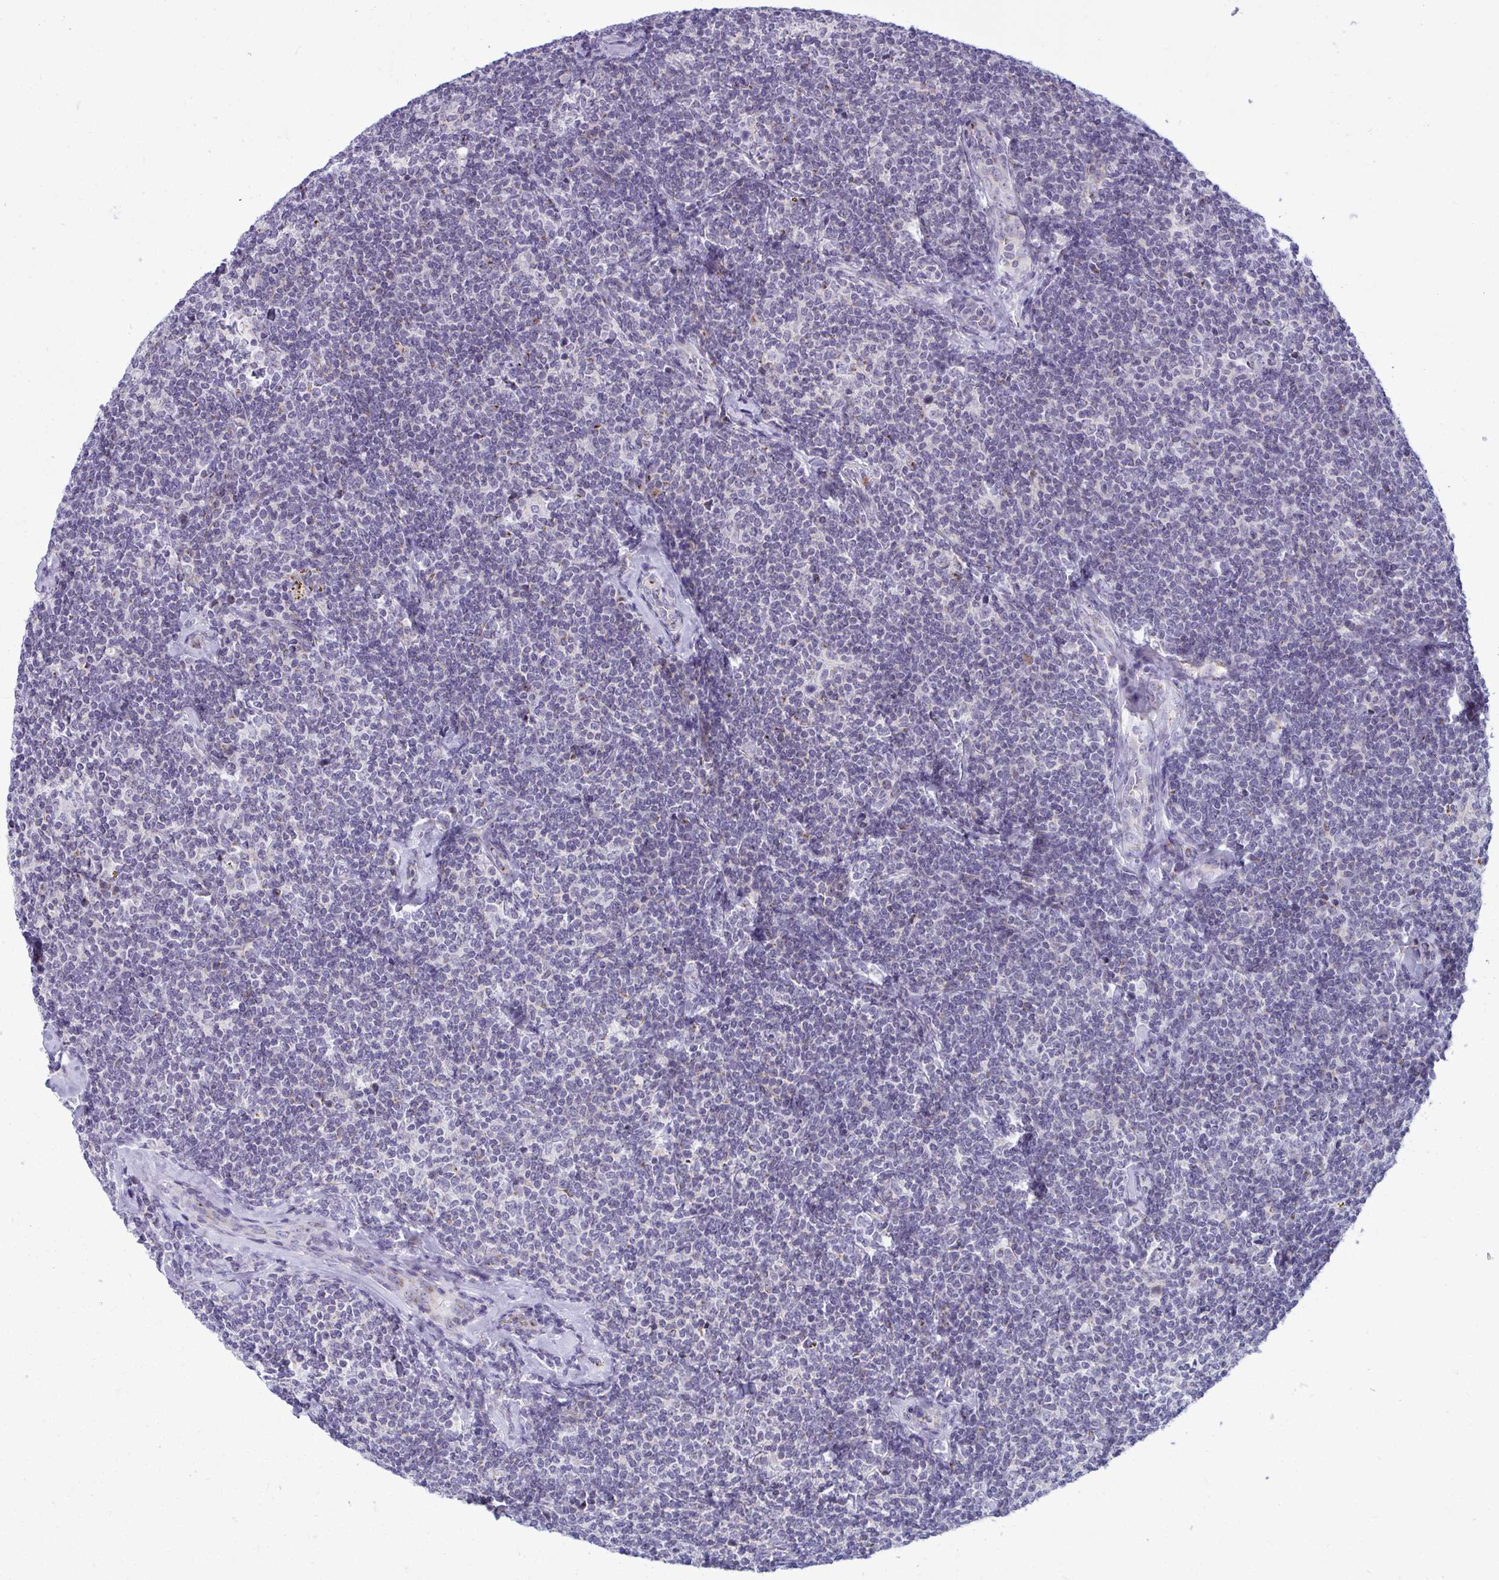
{"staining": {"intensity": "negative", "quantity": "none", "location": "none"}, "tissue": "lymphoma", "cell_type": "Tumor cells", "image_type": "cancer", "snomed": [{"axis": "morphology", "description": "Malignant lymphoma, non-Hodgkin's type, Low grade"}, {"axis": "topography", "description": "Lymph node"}], "caption": "Tumor cells are negative for protein expression in human malignant lymphoma, non-Hodgkin's type (low-grade).", "gene": "DTX4", "patient": {"sex": "female", "age": 56}}